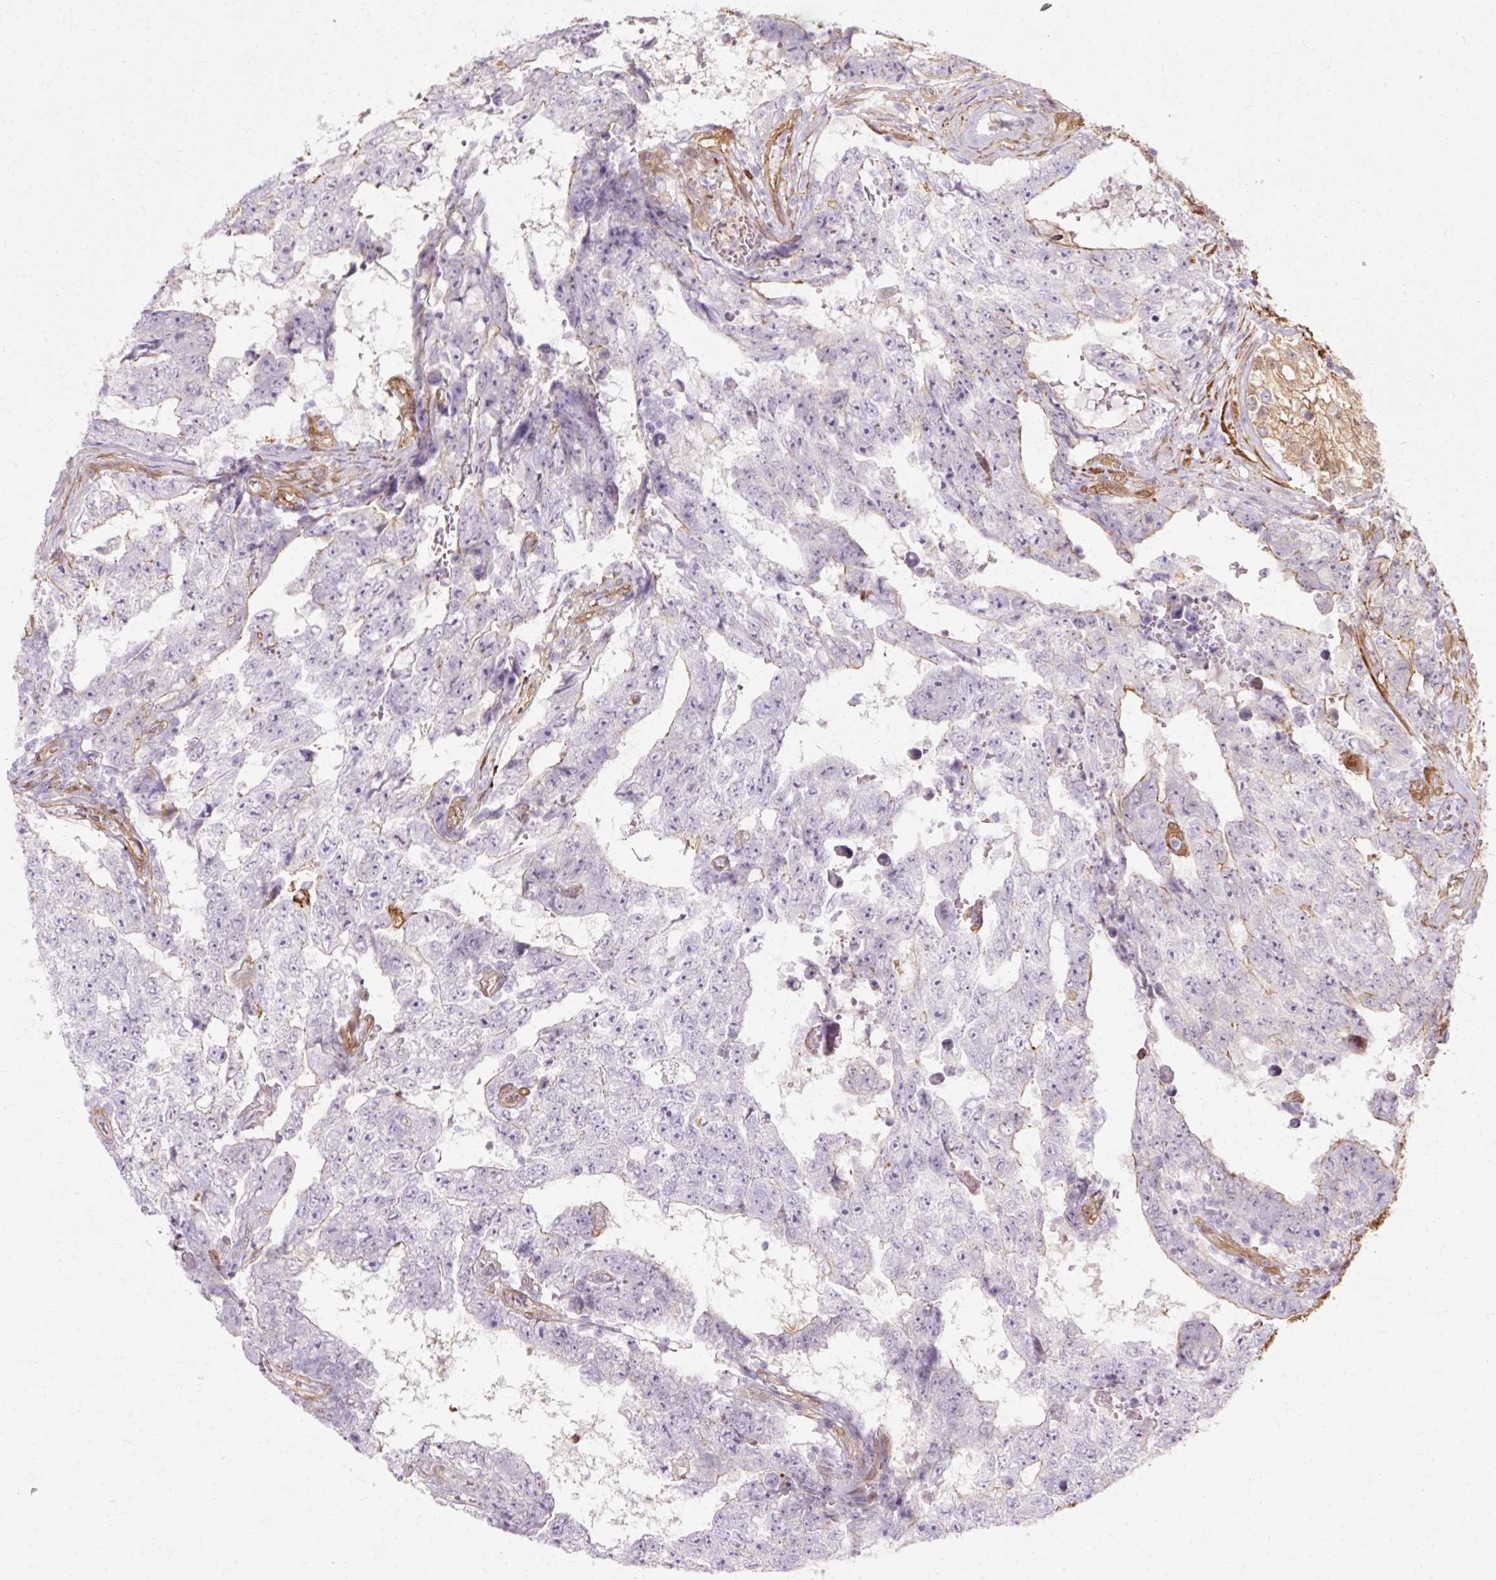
{"staining": {"intensity": "negative", "quantity": "none", "location": "none"}, "tissue": "testis cancer", "cell_type": "Tumor cells", "image_type": "cancer", "snomed": [{"axis": "morphology", "description": "Carcinoma, Embryonal, NOS"}, {"axis": "topography", "description": "Testis"}], "caption": "The IHC histopathology image has no significant staining in tumor cells of testis embryonal carcinoma tissue.", "gene": "CNN3", "patient": {"sex": "male", "age": 25}}